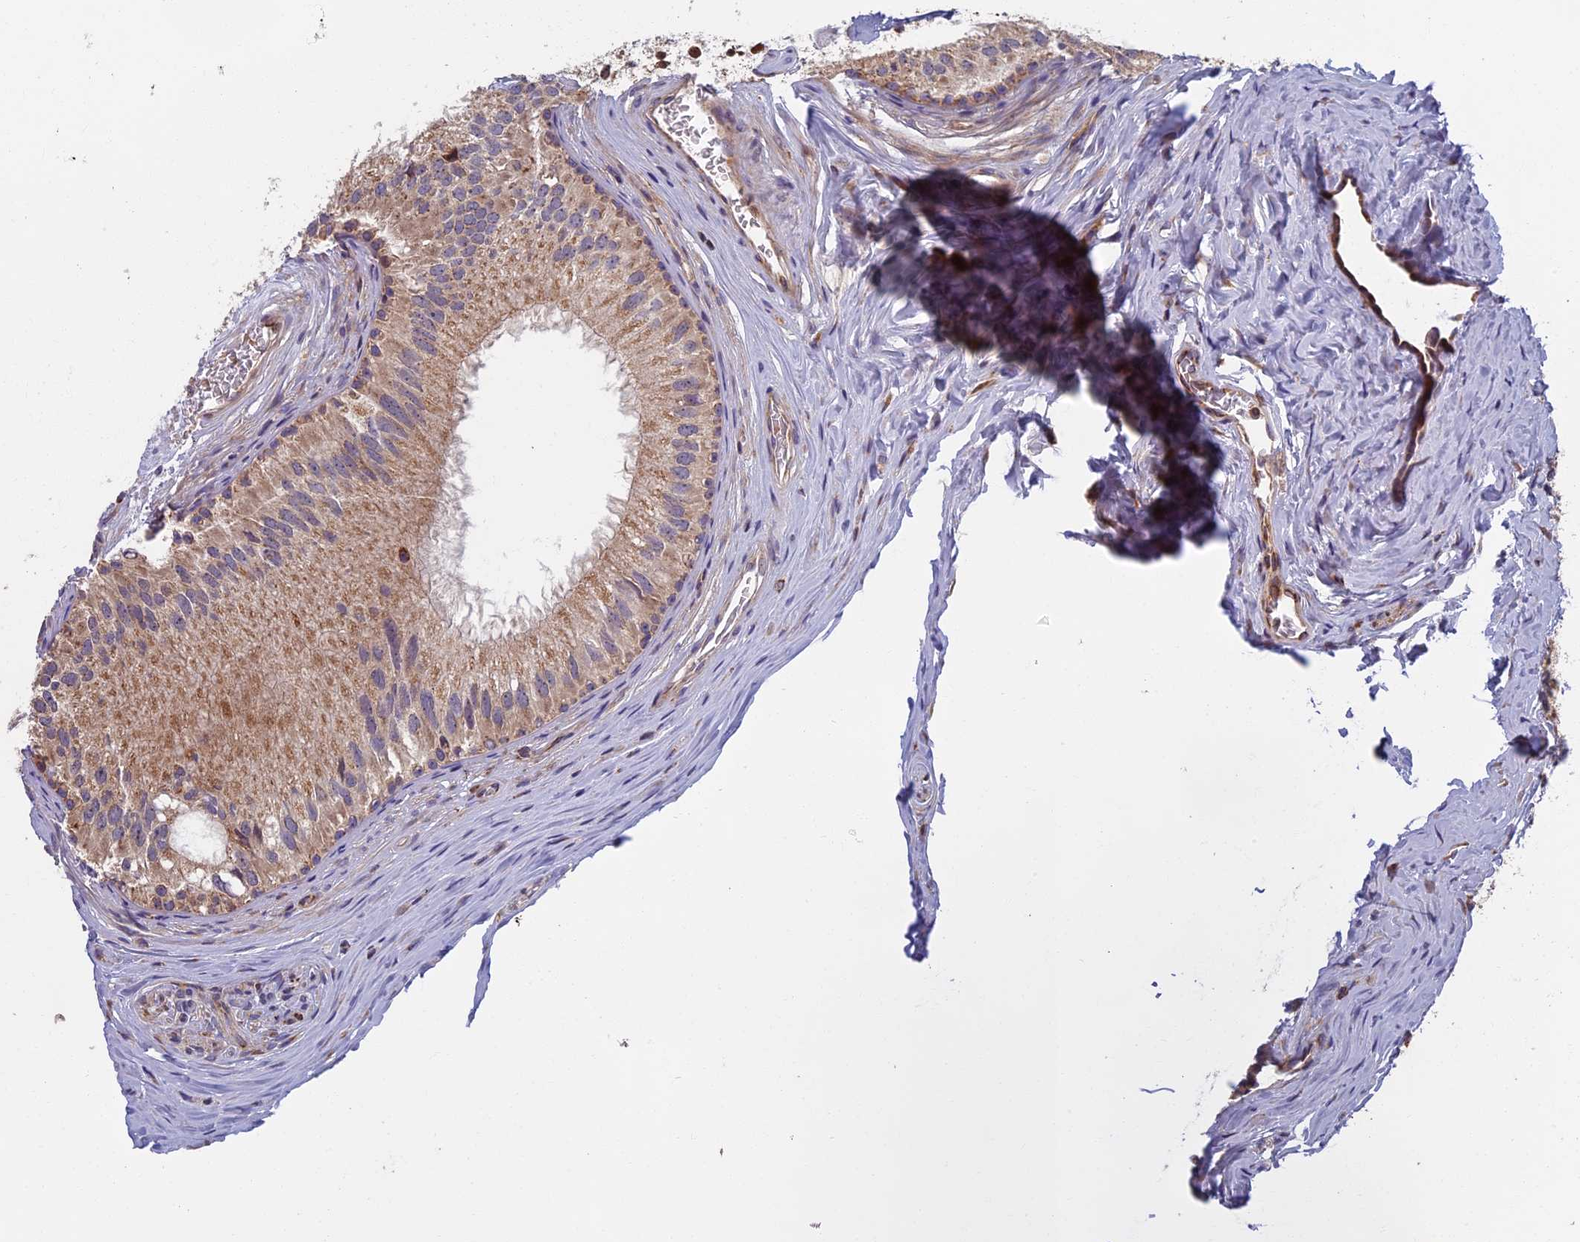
{"staining": {"intensity": "weak", "quantity": ">75%", "location": "cytoplasmic/membranous"}, "tissue": "epididymis", "cell_type": "Glandular cells", "image_type": "normal", "snomed": [{"axis": "morphology", "description": "Normal tissue, NOS"}, {"axis": "topography", "description": "Epididymis"}], "caption": "Immunohistochemistry (DAB (3,3'-diaminobenzidine)) staining of normal human epididymis shows weak cytoplasmic/membranous protein staining in approximately >75% of glandular cells. The protein of interest is stained brown, and the nuclei are stained in blue (DAB IHC with brightfield microscopy, high magnification).", "gene": "EDAR", "patient": {"sex": "male", "age": 33}}